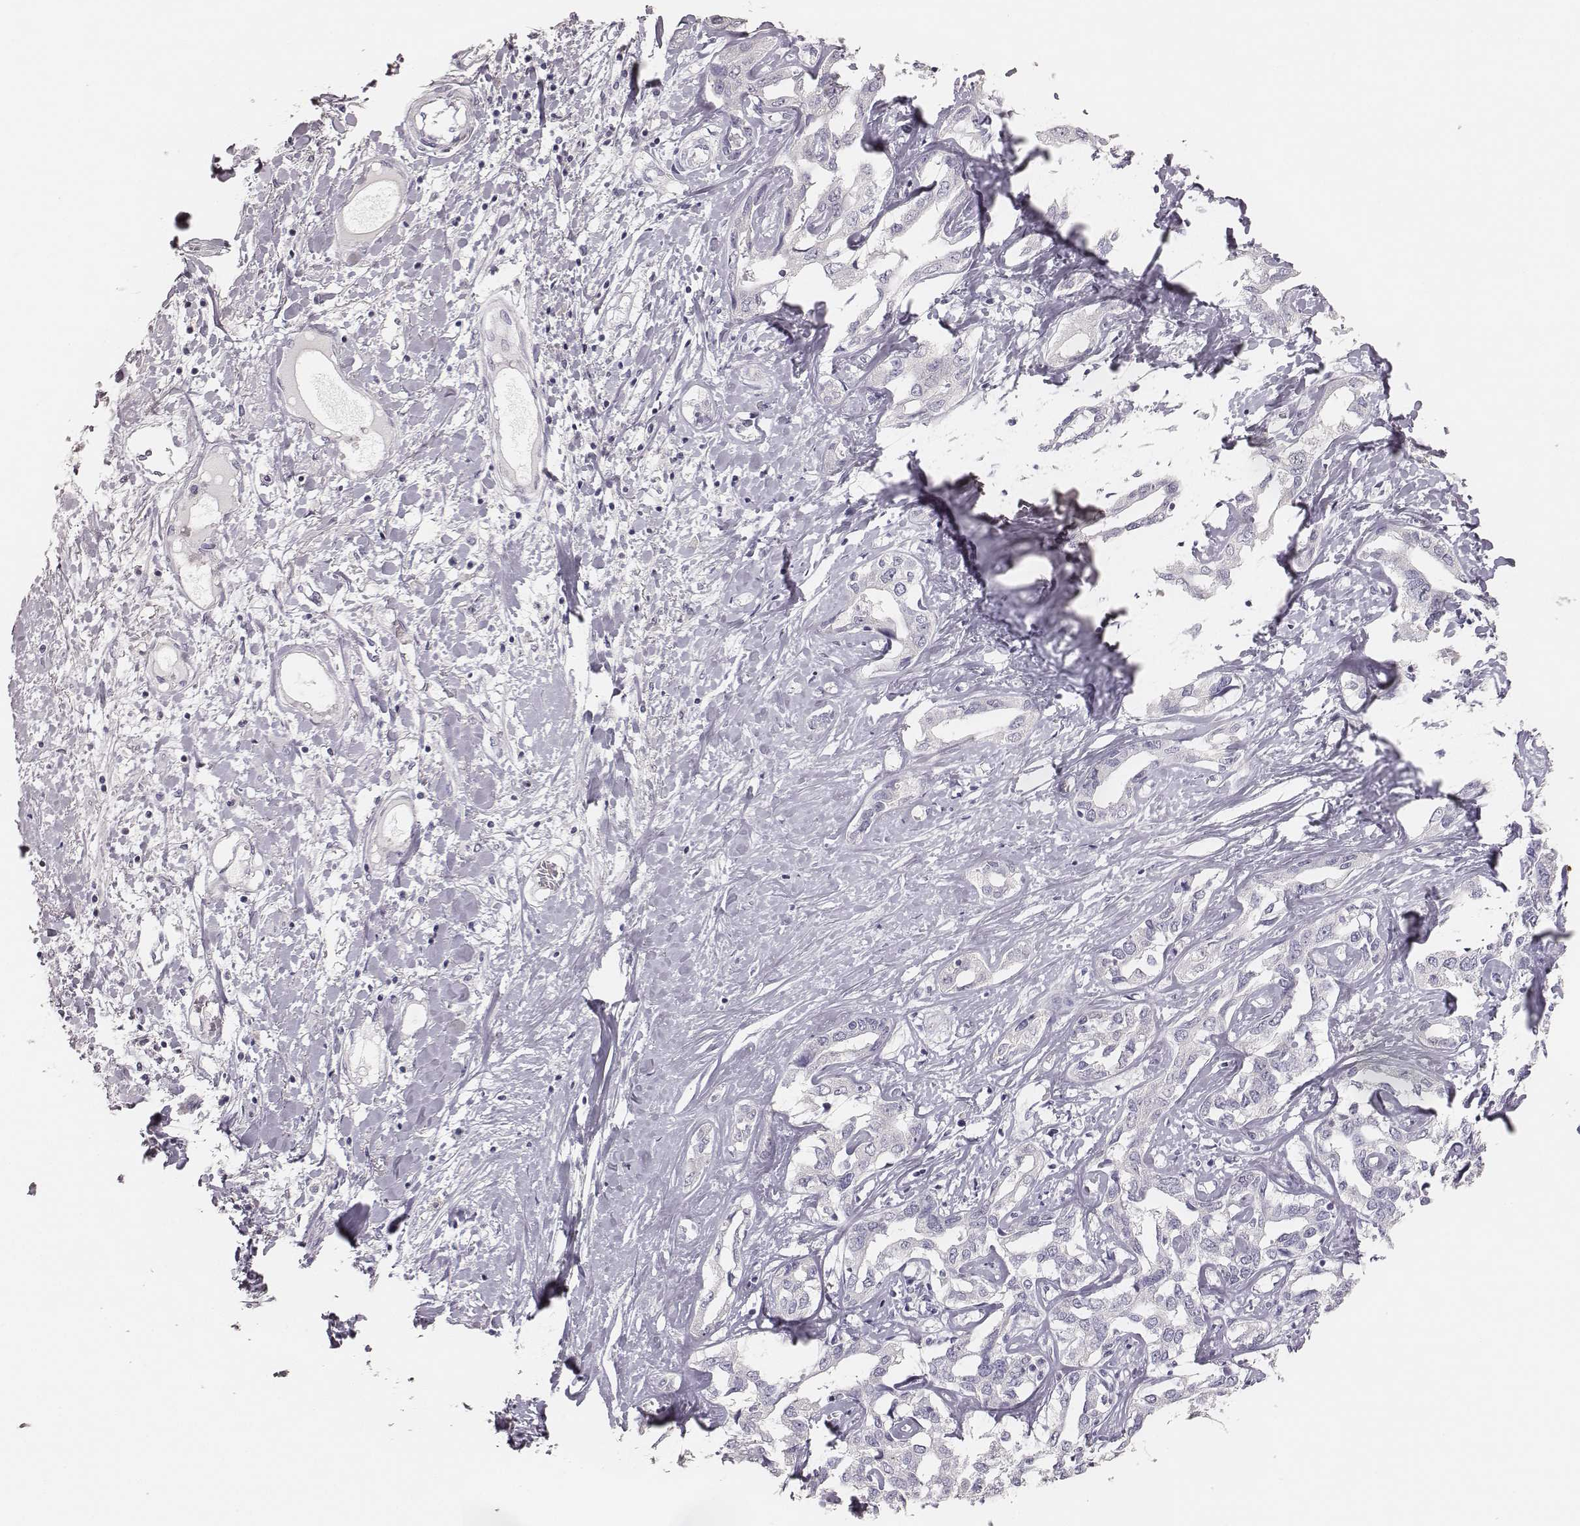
{"staining": {"intensity": "negative", "quantity": "none", "location": "none"}, "tissue": "liver cancer", "cell_type": "Tumor cells", "image_type": "cancer", "snomed": [{"axis": "morphology", "description": "Cholangiocarcinoma"}, {"axis": "topography", "description": "Liver"}], "caption": "This is an IHC photomicrograph of liver cancer. There is no expression in tumor cells.", "gene": "MYH6", "patient": {"sex": "male", "age": 59}}